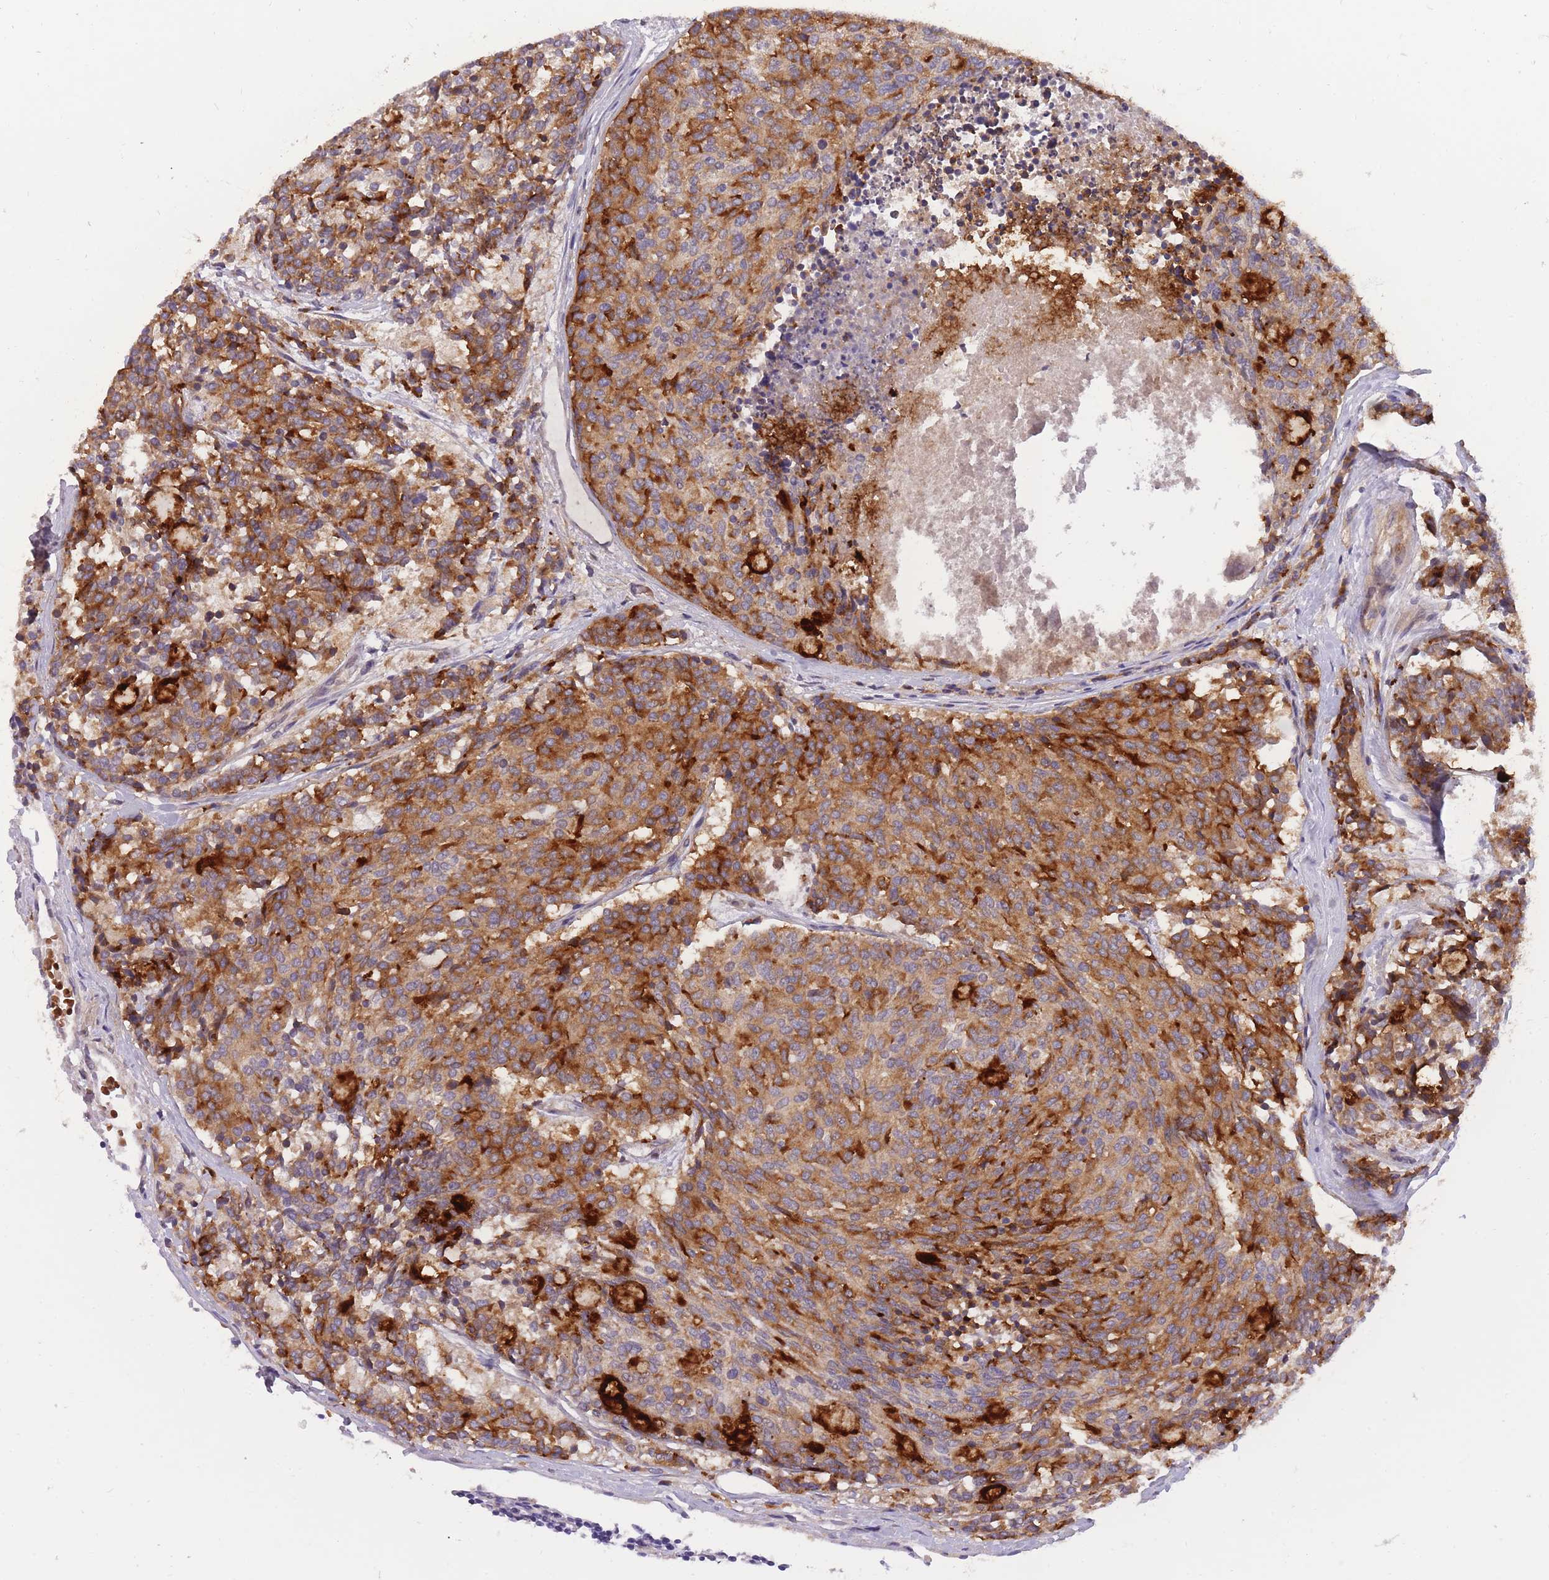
{"staining": {"intensity": "strong", "quantity": "25%-75%", "location": "cytoplasmic/membranous"}, "tissue": "carcinoid", "cell_type": "Tumor cells", "image_type": "cancer", "snomed": [{"axis": "morphology", "description": "Carcinoid, malignant, NOS"}, {"axis": "topography", "description": "Pancreas"}], "caption": "The histopathology image displays immunohistochemical staining of carcinoid. There is strong cytoplasmic/membranous positivity is seen in about 25%-75% of tumor cells.", "gene": "CRYGN", "patient": {"sex": "female", "age": 54}}